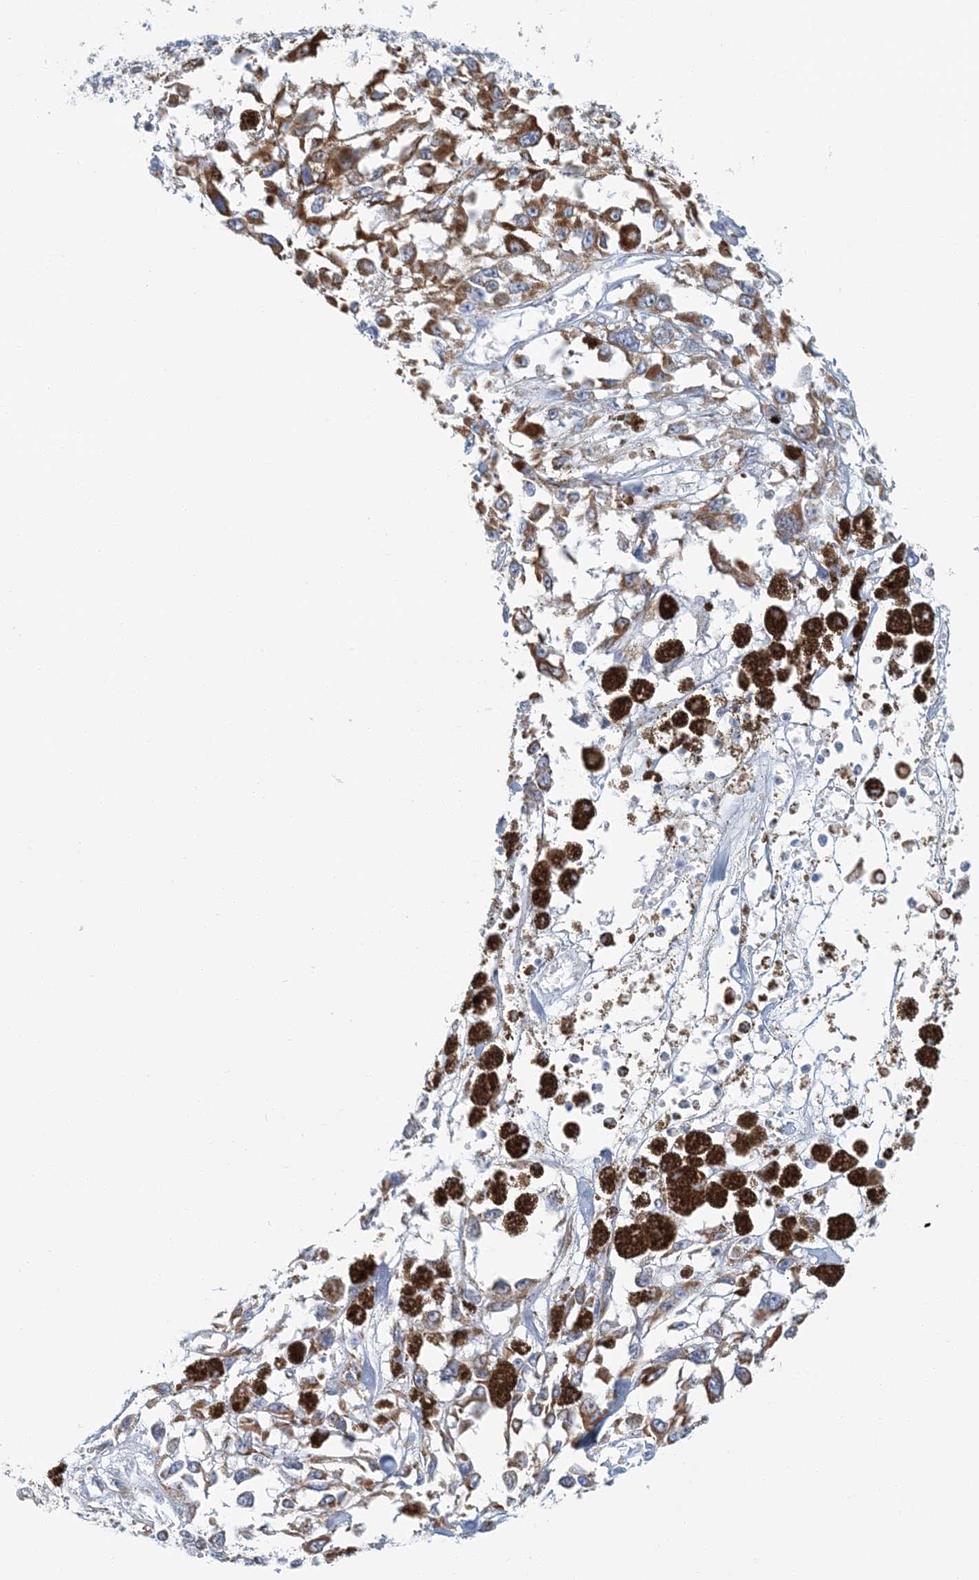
{"staining": {"intensity": "weak", "quantity": ">75%", "location": "cytoplasmic/membranous"}, "tissue": "melanoma", "cell_type": "Tumor cells", "image_type": "cancer", "snomed": [{"axis": "morphology", "description": "Malignant melanoma, Metastatic site"}, {"axis": "topography", "description": "Lymph node"}], "caption": "Malignant melanoma (metastatic site) stained for a protein reveals weak cytoplasmic/membranous positivity in tumor cells.", "gene": "BDH1", "patient": {"sex": "male", "age": 59}}